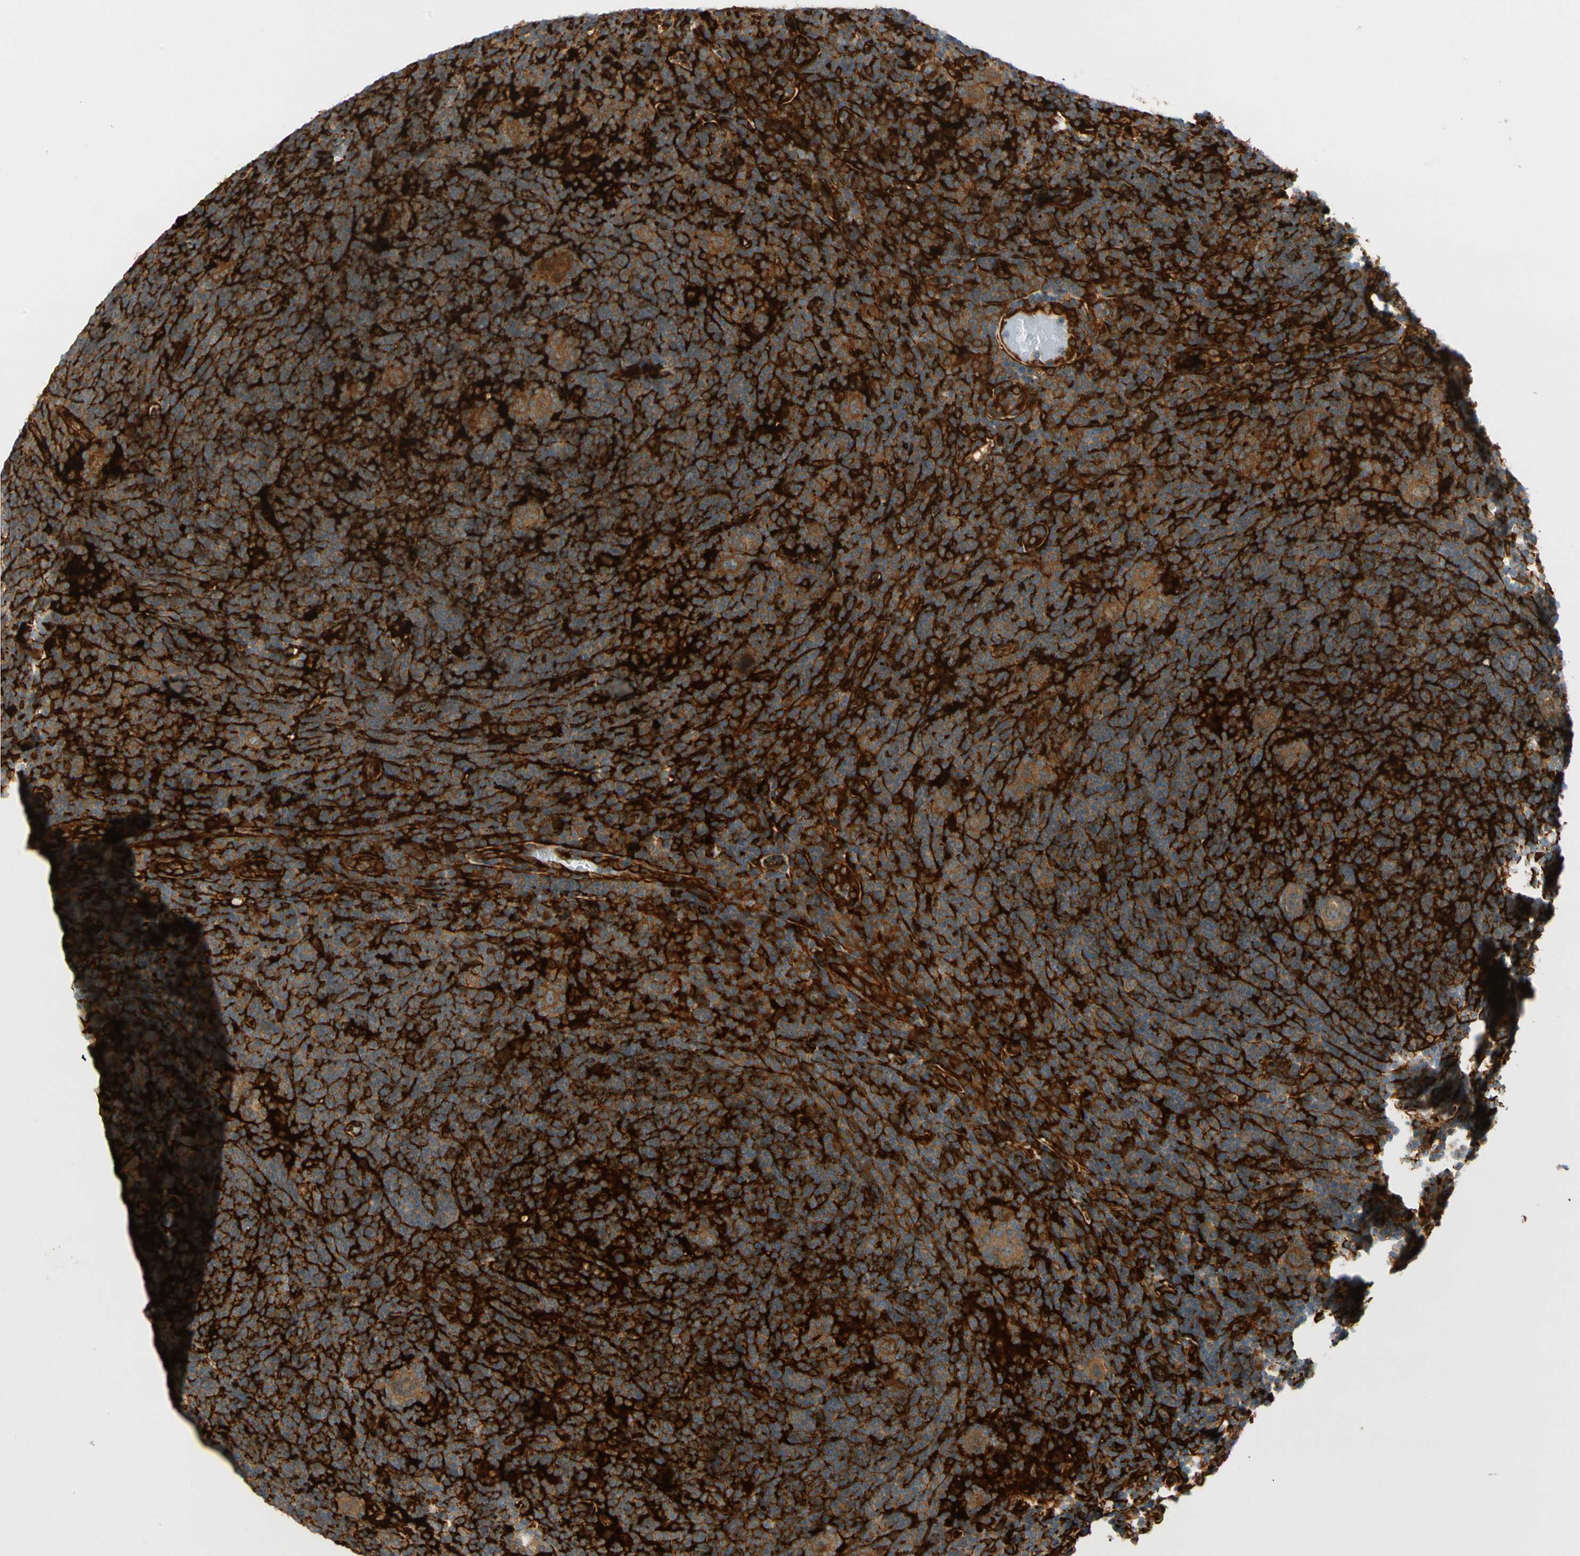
{"staining": {"intensity": "moderate", "quantity": ">75%", "location": "cytoplasmic/membranous"}, "tissue": "lymphoma", "cell_type": "Tumor cells", "image_type": "cancer", "snomed": [{"axis": "morphology", "description": "Hodgkin's disease, NOS"}, {"axis": "topography", "description": "Lymph node"}], "caption": "This photomicrograph reveals Hodgkin's disease stained with immunohistochemistry to label a protein in brown. The cytoplasmic/membranous of tumor cells show moderate positivity for the protein. Nuclei are counter-stained blue.", "gene": "PARP14", "patient": {"sex": "female", "age": 57}}